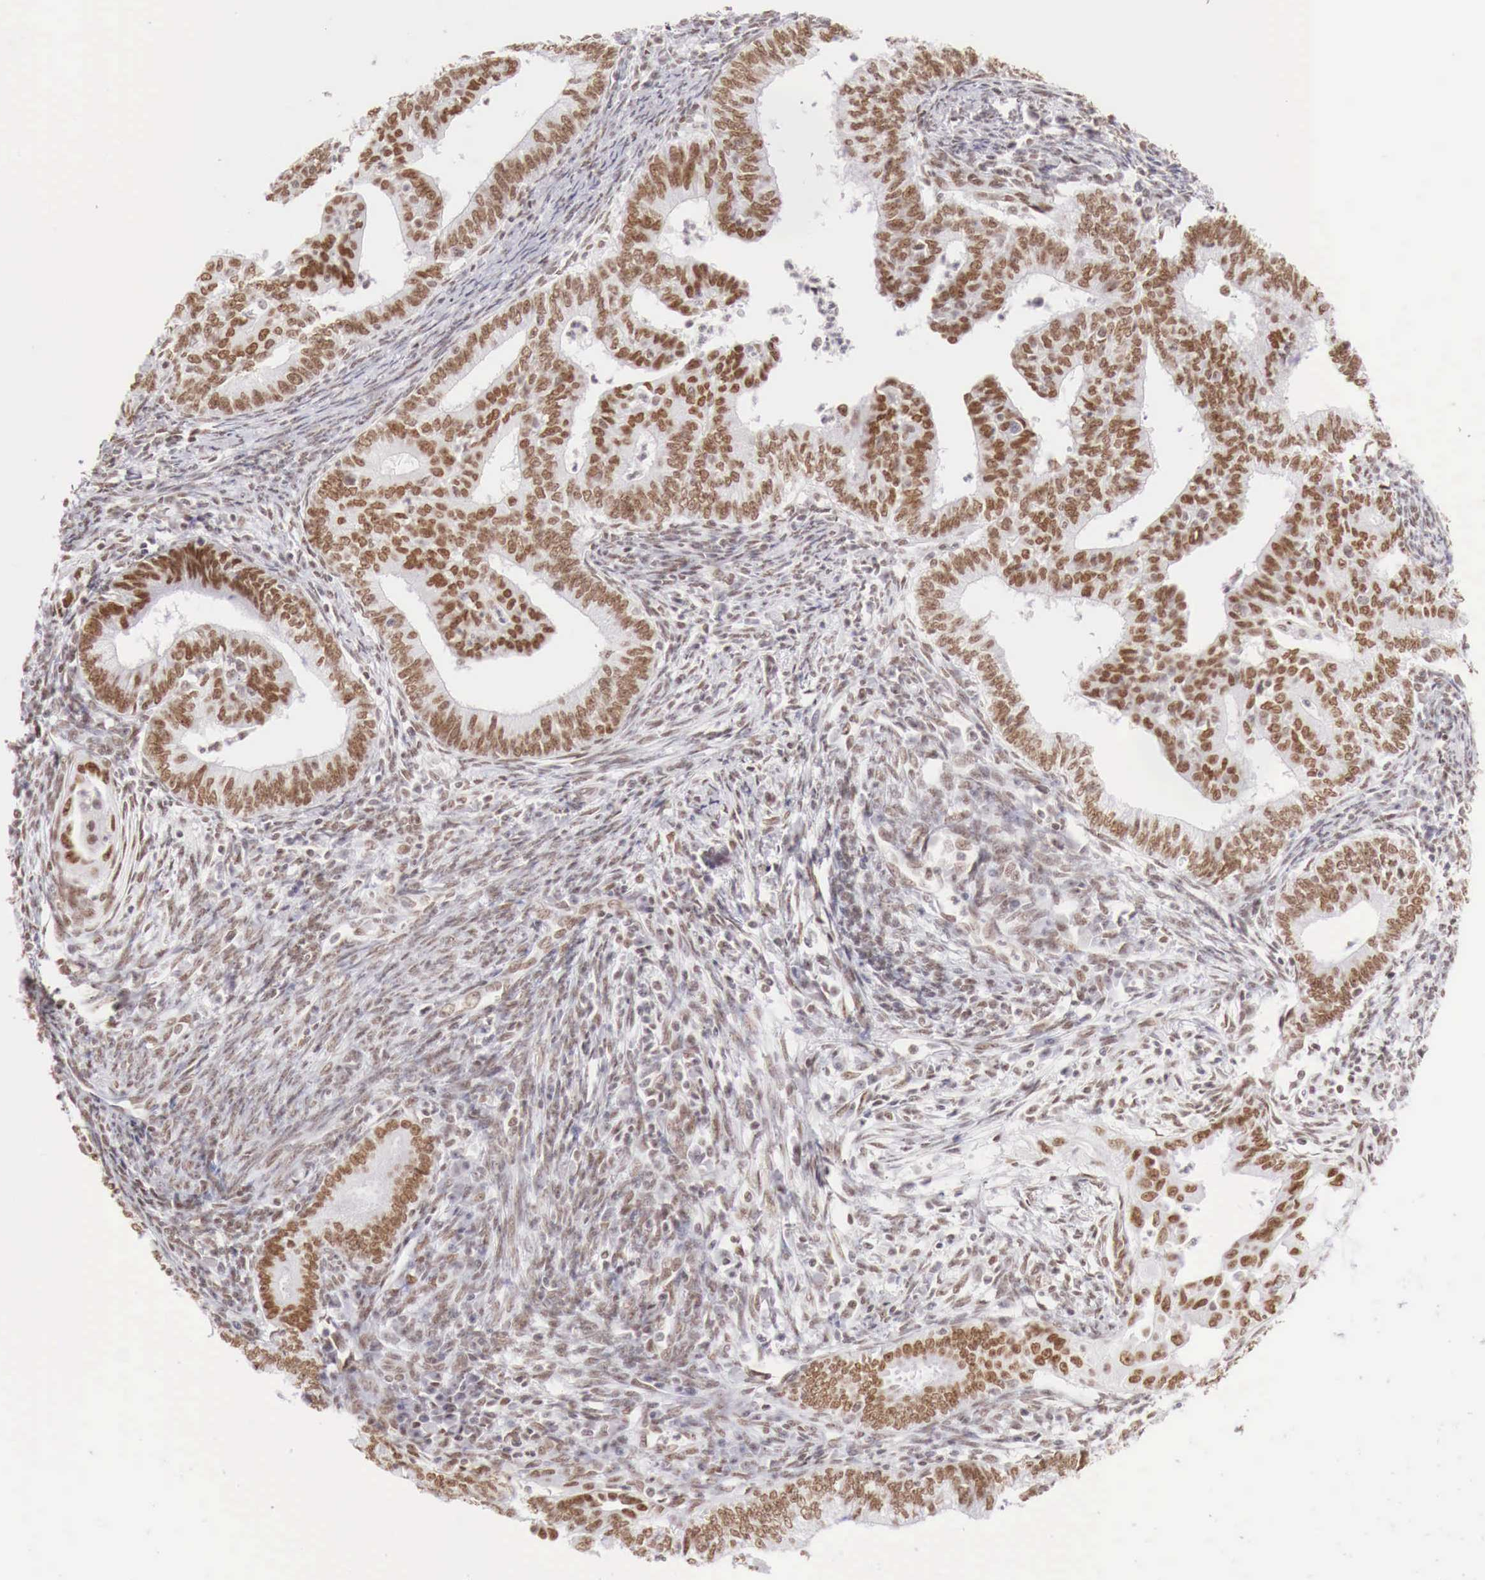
{"staining": {"intensity": "moderate", "quantity": "25%-75%", "location": "nuclear"}, "tissue": "endometrial cancer", "cell_type": "Tumor cells", "image_type": "cancer", "snomed": [{"axis": "morphology", "description": "Adenocarcinoma, NOS"}, {"axis": "topography", "description": "Endometrium"}], "caption": "Immunohistochemical staining of endometrial adenocarcinoma demonstrates medium levels of moderate nuclear positivity in approximately 25%-75% of tumor cells.", "gene": "PHF14", "patient": {"sex": "female", "age": 66}}